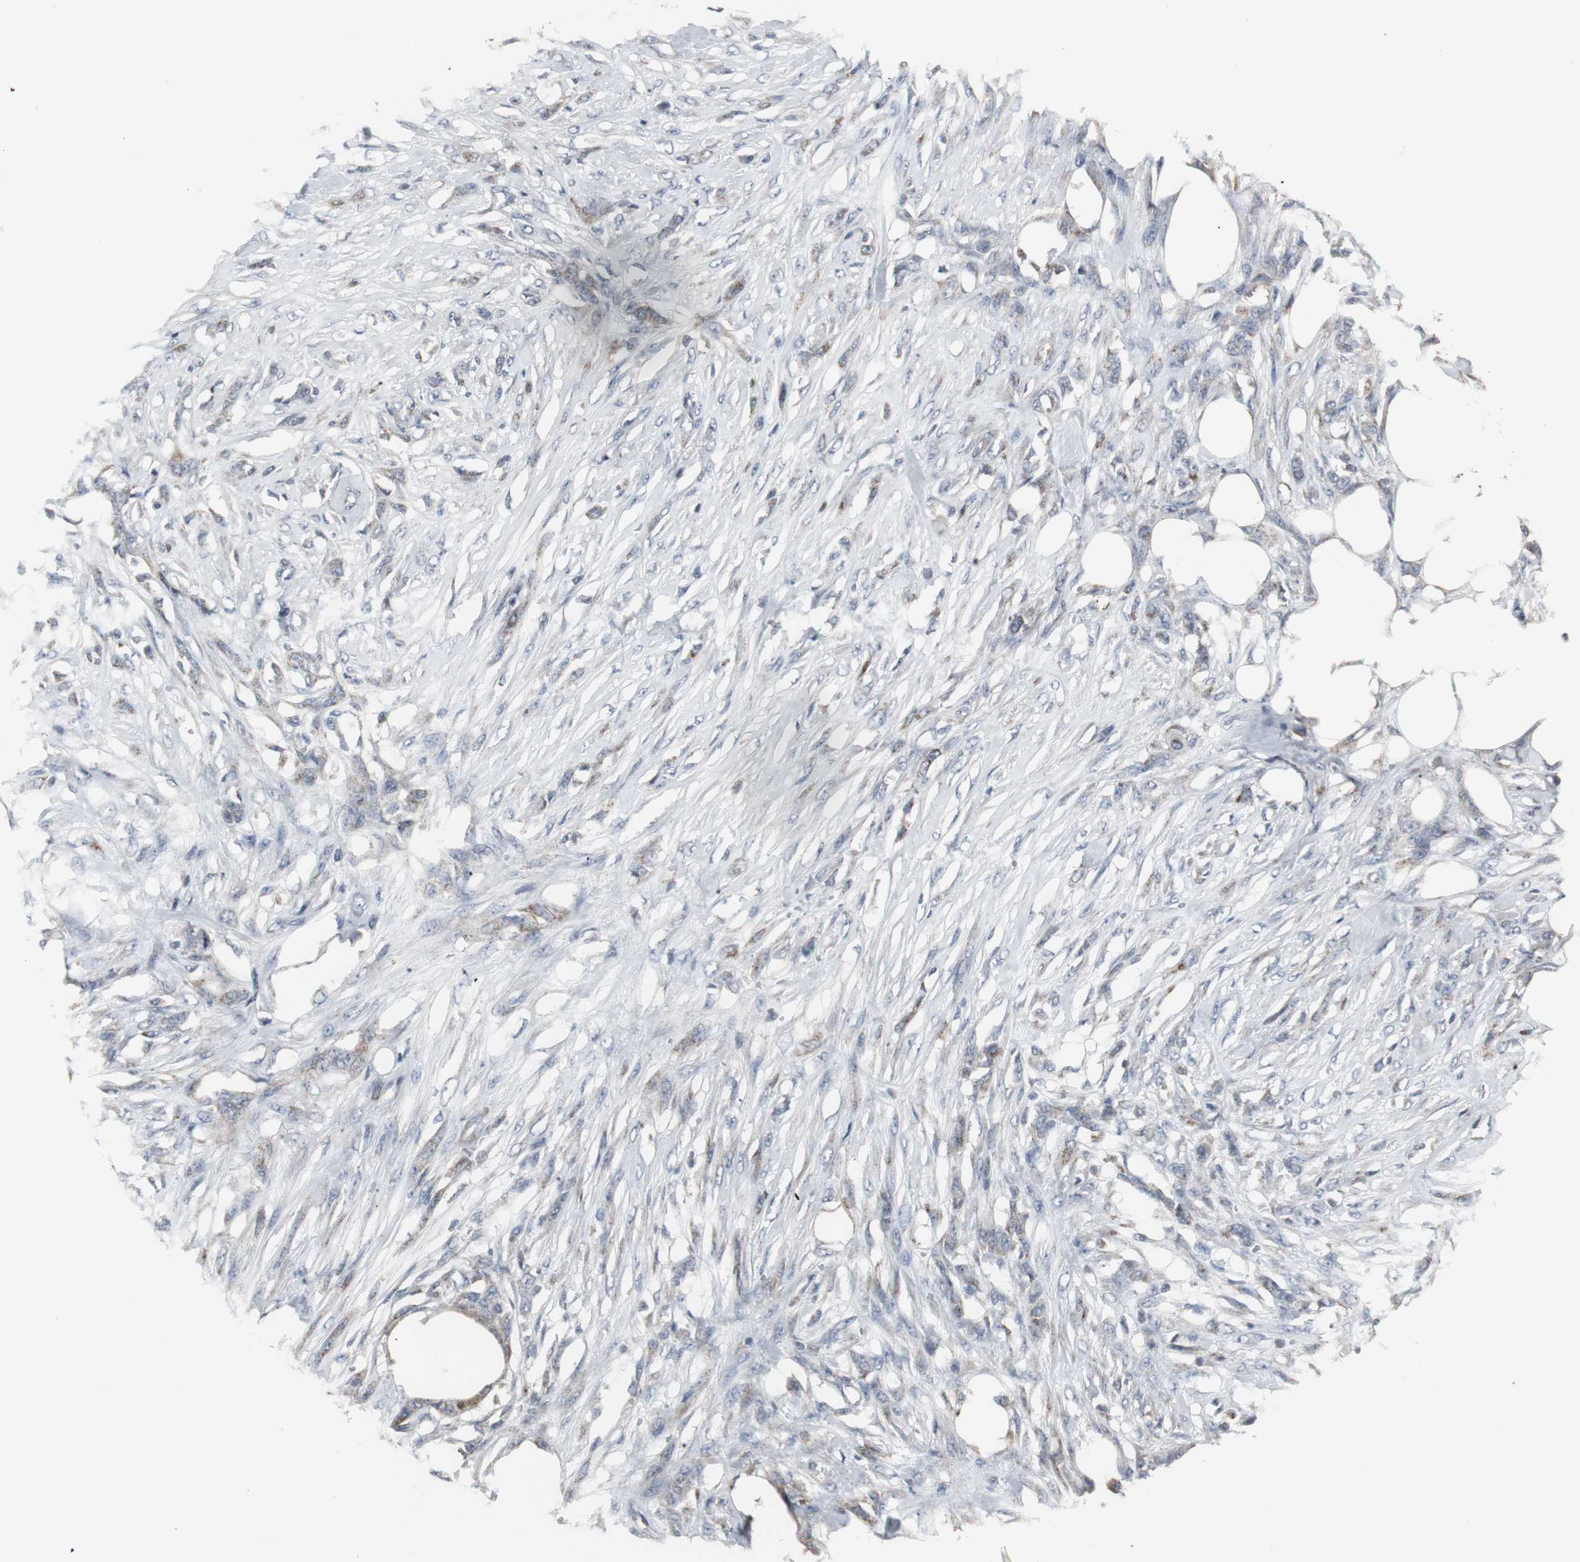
{"staining": {"intensity": "weak", "quantity": "25%-75%", "location": "cytoplasmic/membranous"}, "tissue": "skin cancer", "cell_type": "Tumor cells", "image_type": "cancer", "snomed": [{"axis": "morphology", "description": "Normal tissue, NOS"}, {"axis": "morphology", "description": "Squamous cell carcinoma, NOS"}, {"axis": "topography", "description": "Skin"}], "caption": "A histopathology image showing weak cytoplasmic/membranous positivity in about 25%-75% of tumor cells in skin cancer, as visualized by brown immunohistochemical staining.", "gene": "ACAA1", "patient": {"sex": "female", "age": 59}}